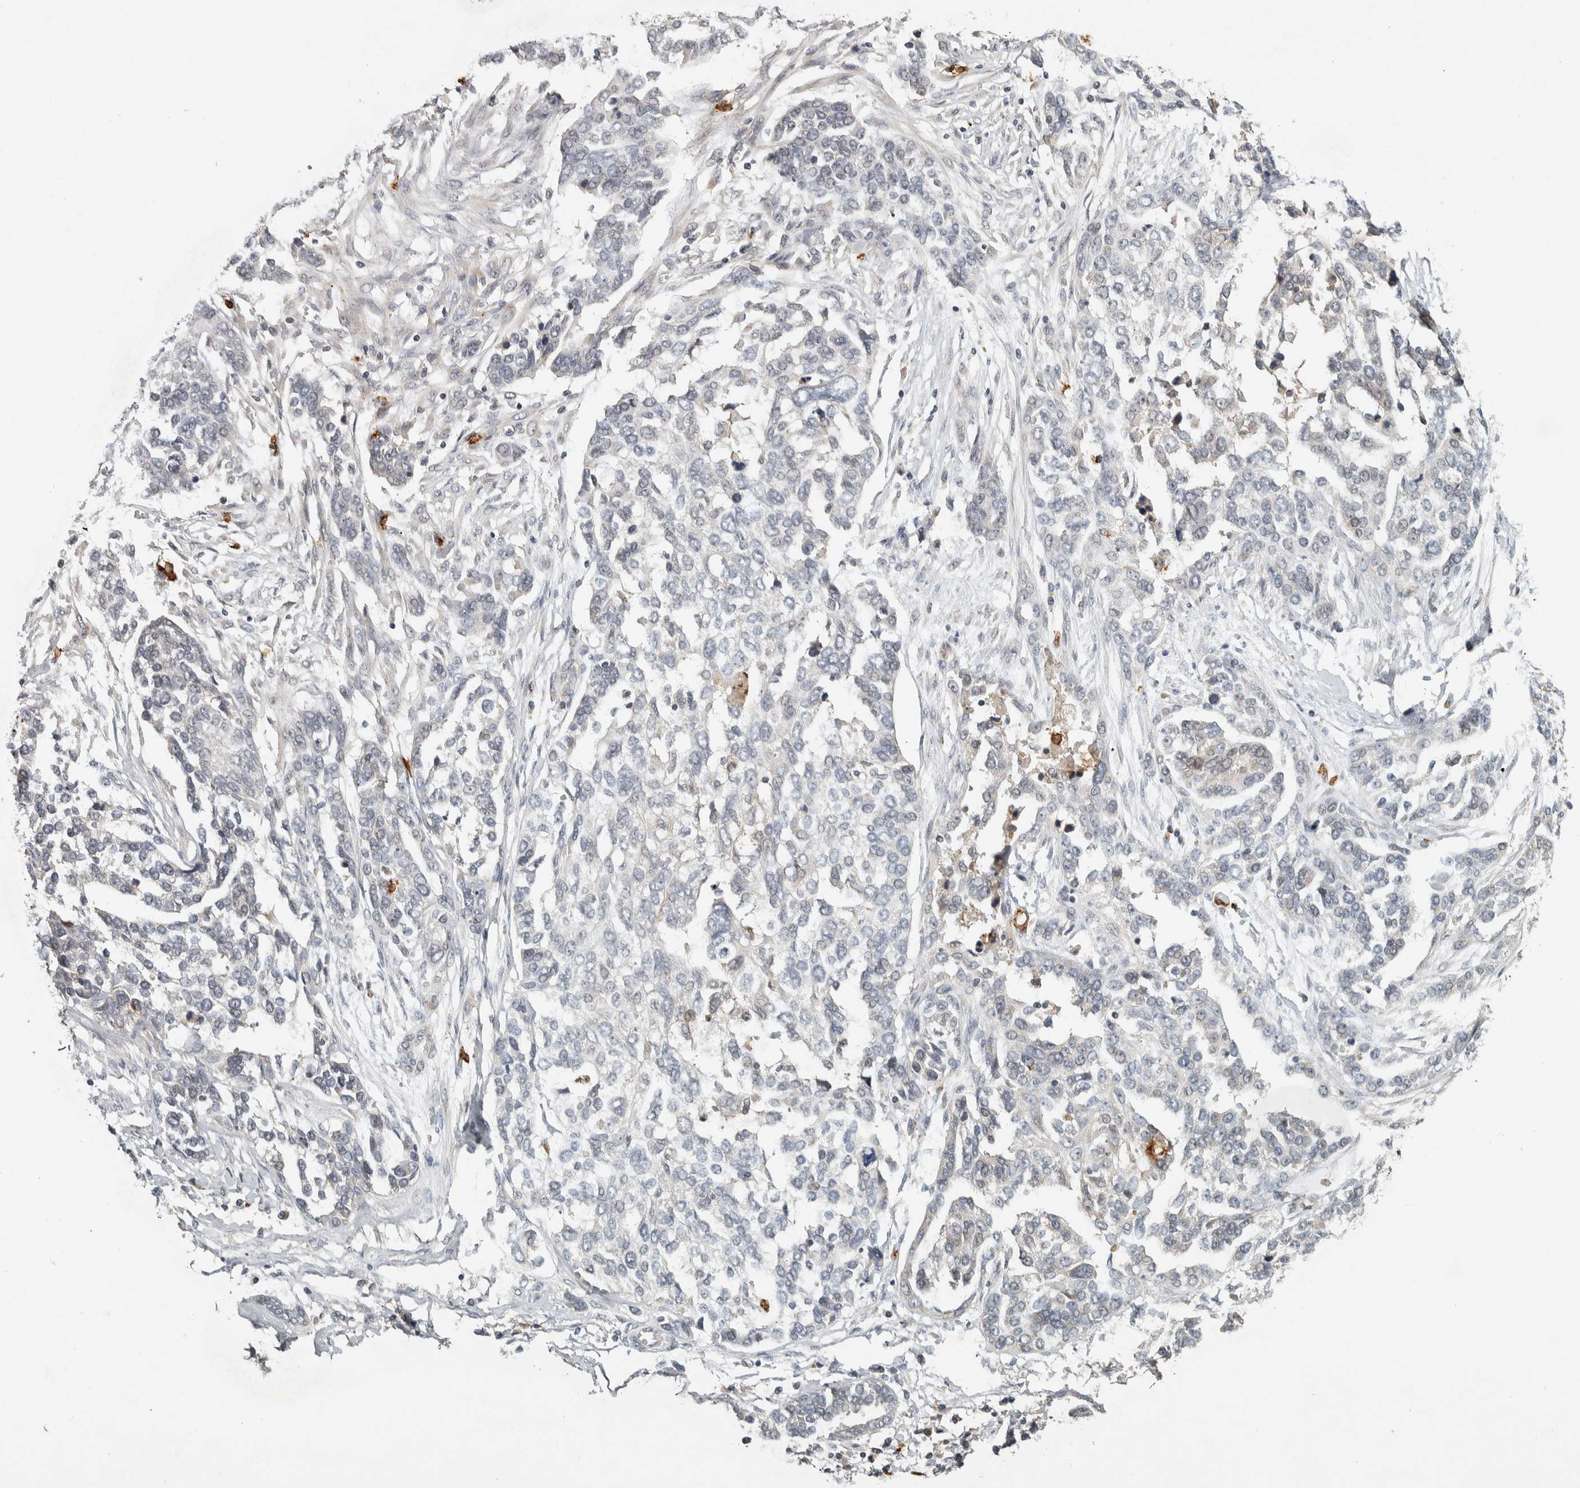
{"staining": {"intensity": "negative", "quantity": "none", "location": "none"}, "tissue": "ovarian cancer", "cell_type": "Tumor cells", "image_type": "cancer", "snomed": [{"axis": "morphology", "description": "Cystadenocarcinoma, serous, NOS"}, {"axis": "topography", "description": "Ovary"}], "caption": "This photomicrograph is of ovarian cancer (serous cystadenocarcinoma) stained with immunohistochemistry to label a protein in brown with the nuclei are counter-stained blue. There is no positivity in tumor cells. Brightfield microscopy of immunohistochemistry (IHC) stained with DAB (brown) and hematoxylin (blue), captured at high magnification.", "gene": "EIF3H", "patient": {"sex": "female", "age": 44}}